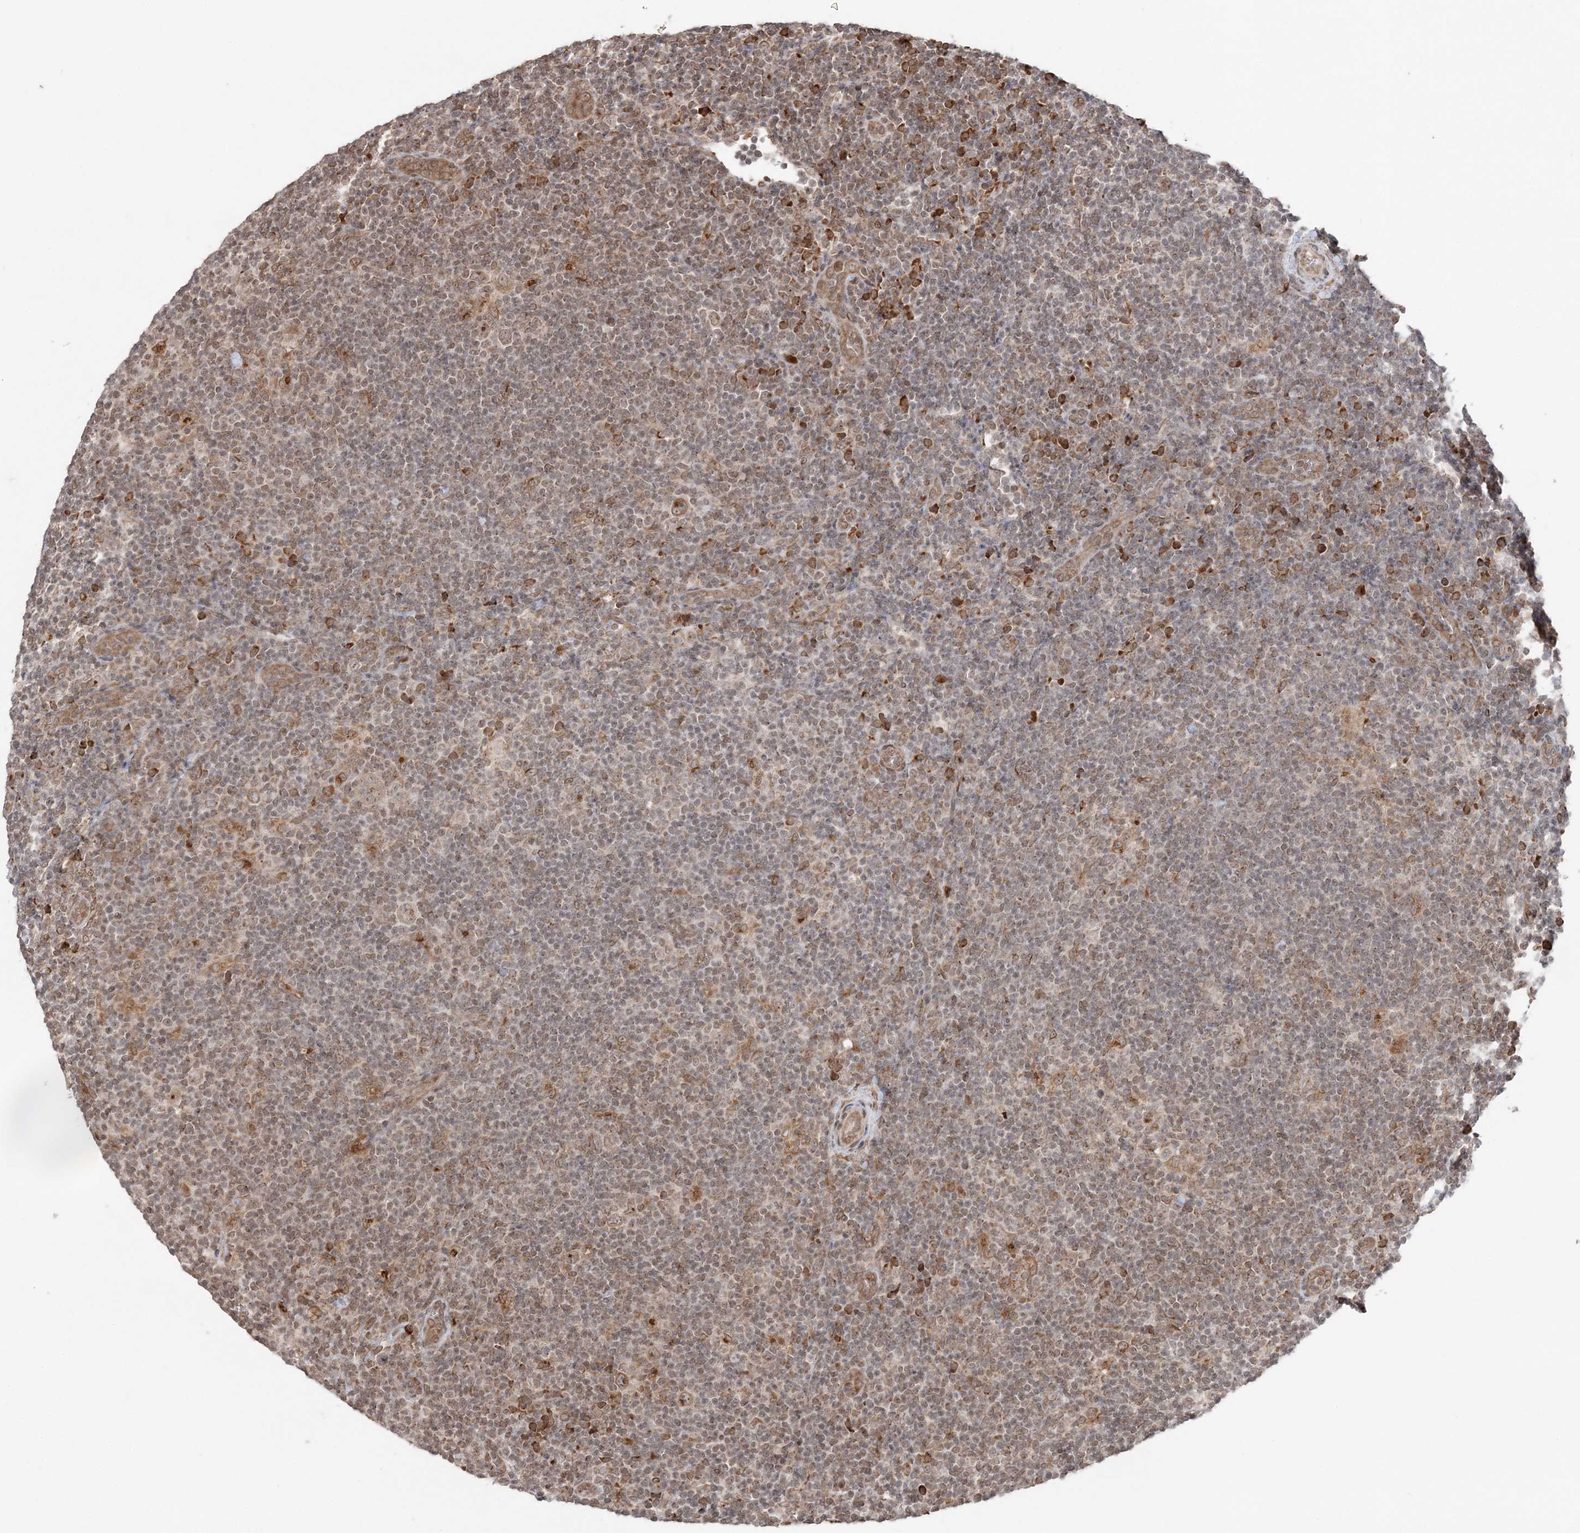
{"staining": {"intensity": "weak", "quantity": ">75%", "location": "cytoplasmic/membranous"}, "tissue": "lymphoma", "cell_type": "Tumor cells", "image_type": "cancer", "snomed": [{"axis": "morphology", "description": "Hodgkin's disease, NOS"}, {"axis": "topography", "description": "Lymph node"}], "caption": "A brown stain labels weak cytoplasmic/membranous staining of a protein in Hodgkin's disease tumor cells.", "gene": "TMED10", "patient": {"sex": "female", "age": 57}}